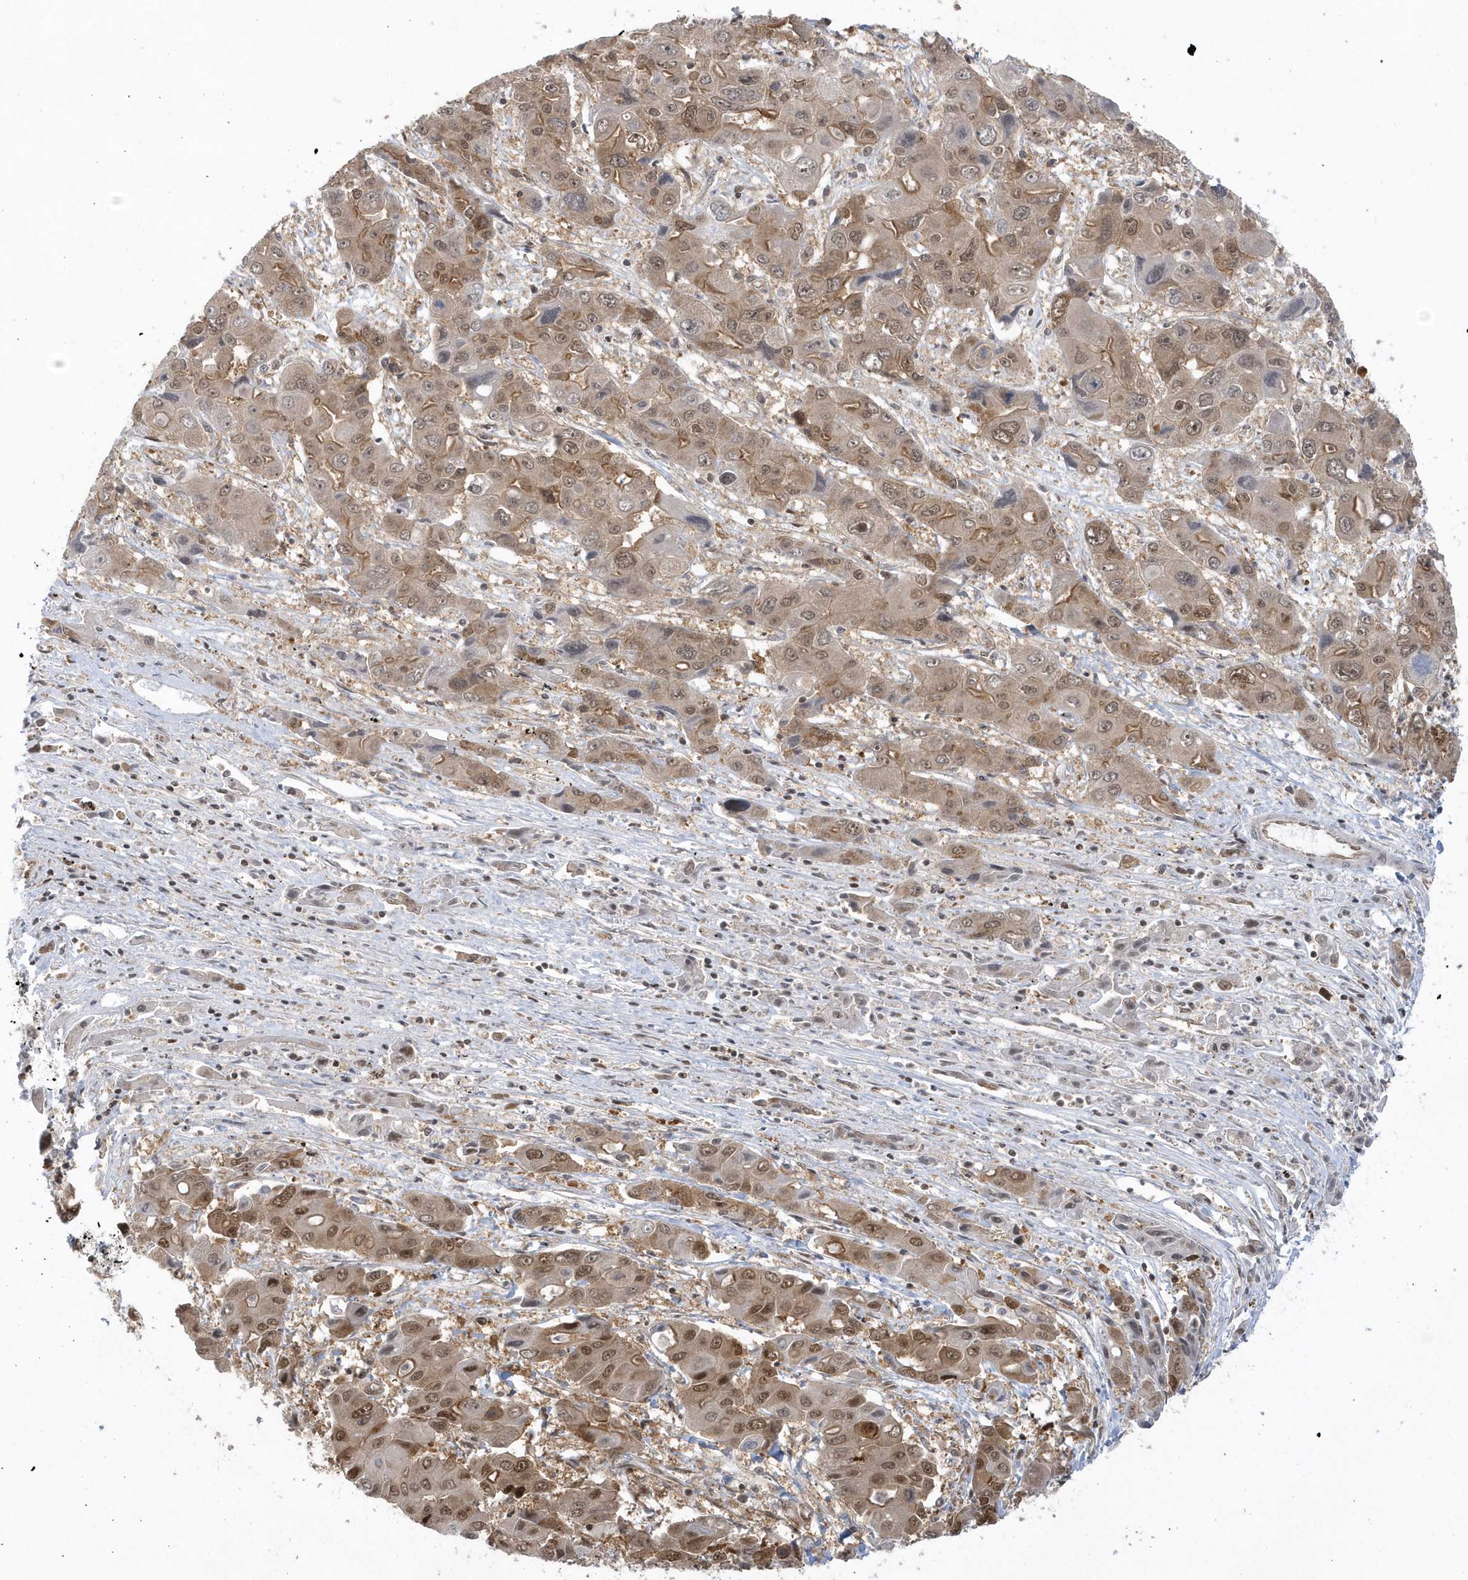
{"staining": {"intensity": "moderate", "quantity": ">75%", "location": "nuclear"}, "tissue": "liver cancer", "cell_type": "Tumor cells", "image_type": "cancer", "snomed": [{"axis": "morphology", "description": "Cholangiocarcinoma"}, {"axis": "topography", "description": "Liver"}], "caption": "Liver cancer stained for a protein reveals moderate nuclear positivity in tumor cells. (DAB = brown stain, brightfield microscopy at high magnification).", "gene": "SEPHS1", "patient": {"sex": "male", "age": 67}}